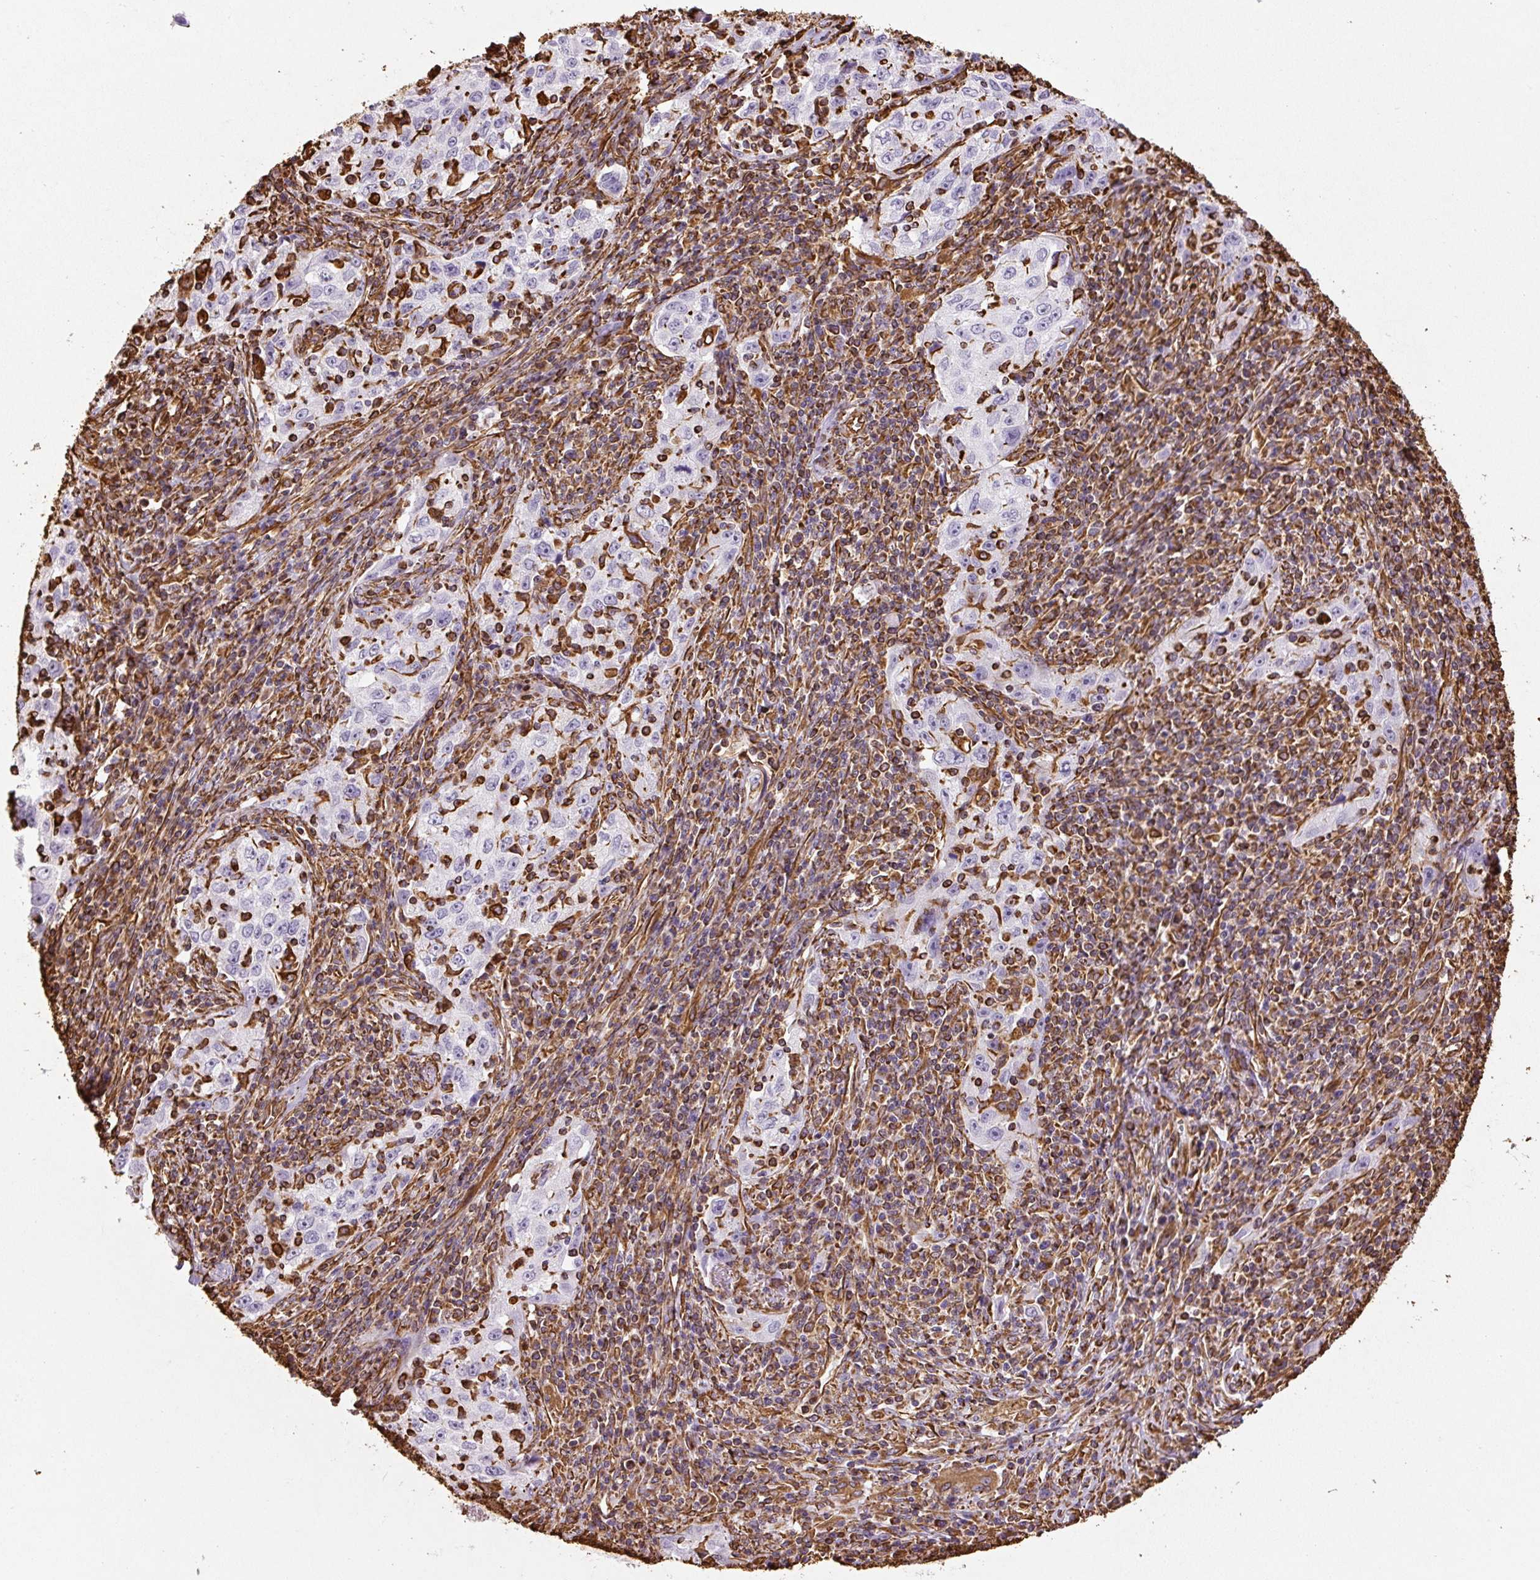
{"staining": {"intensity": "negative", "quantity": "none", "location": "none"}, "tissue": "lung cancer", "cell_type": "Tumor cells", "image_type": "cancer", "snomed": [{"axis": "morphology", "description": "Squamous cell carcinoma, NOS"}, {"axis": "topography", "description": "Lung"}], "caption": "Immunohistochemical staining of human lung cancer shows no significant positivity in tumor cells.", "gene": "VIM", "patient": {"sex": "male", "age": 71}}